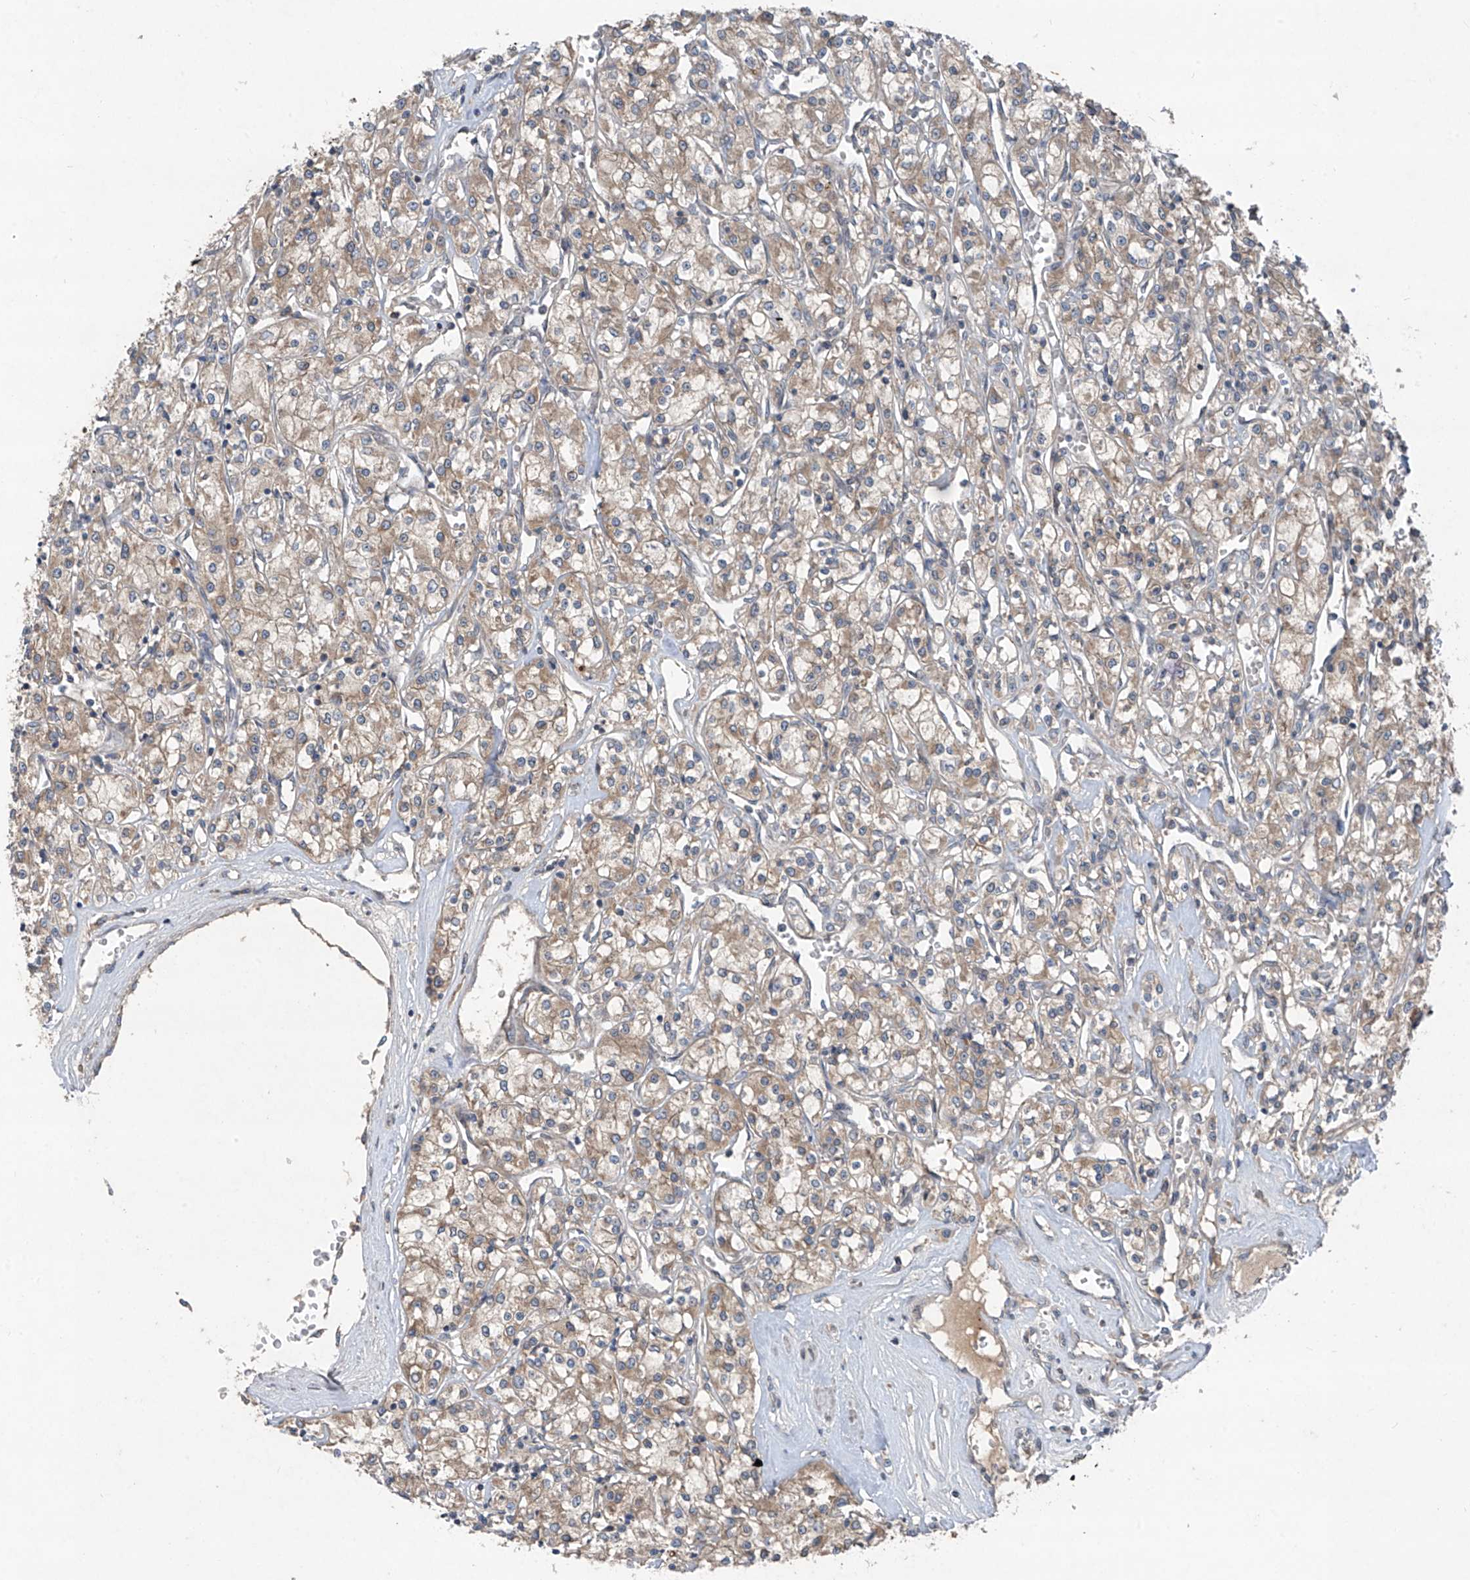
{"staining": {"intensity": "moderate", "quantity": "25%-75%", "location": "cytoplasmic/membranous"}, "tissue": "renal cancer", "cell_type": "Tumor cells", "image_type": "cancer", "snomed": [{"axis": "morphology", "description": "Adenocarcinoma, NOS"}, {"axis": "topography", "description": "Kidney"}], "caption": "Protein expression analysis of human renal adenocarcinoma reveals moderate cytoplasmic/membranous expression in approximately 25%-75% of tumor cells.", "gene": "FOXRED2", "patient": {"sex": "female", "age": 59}}